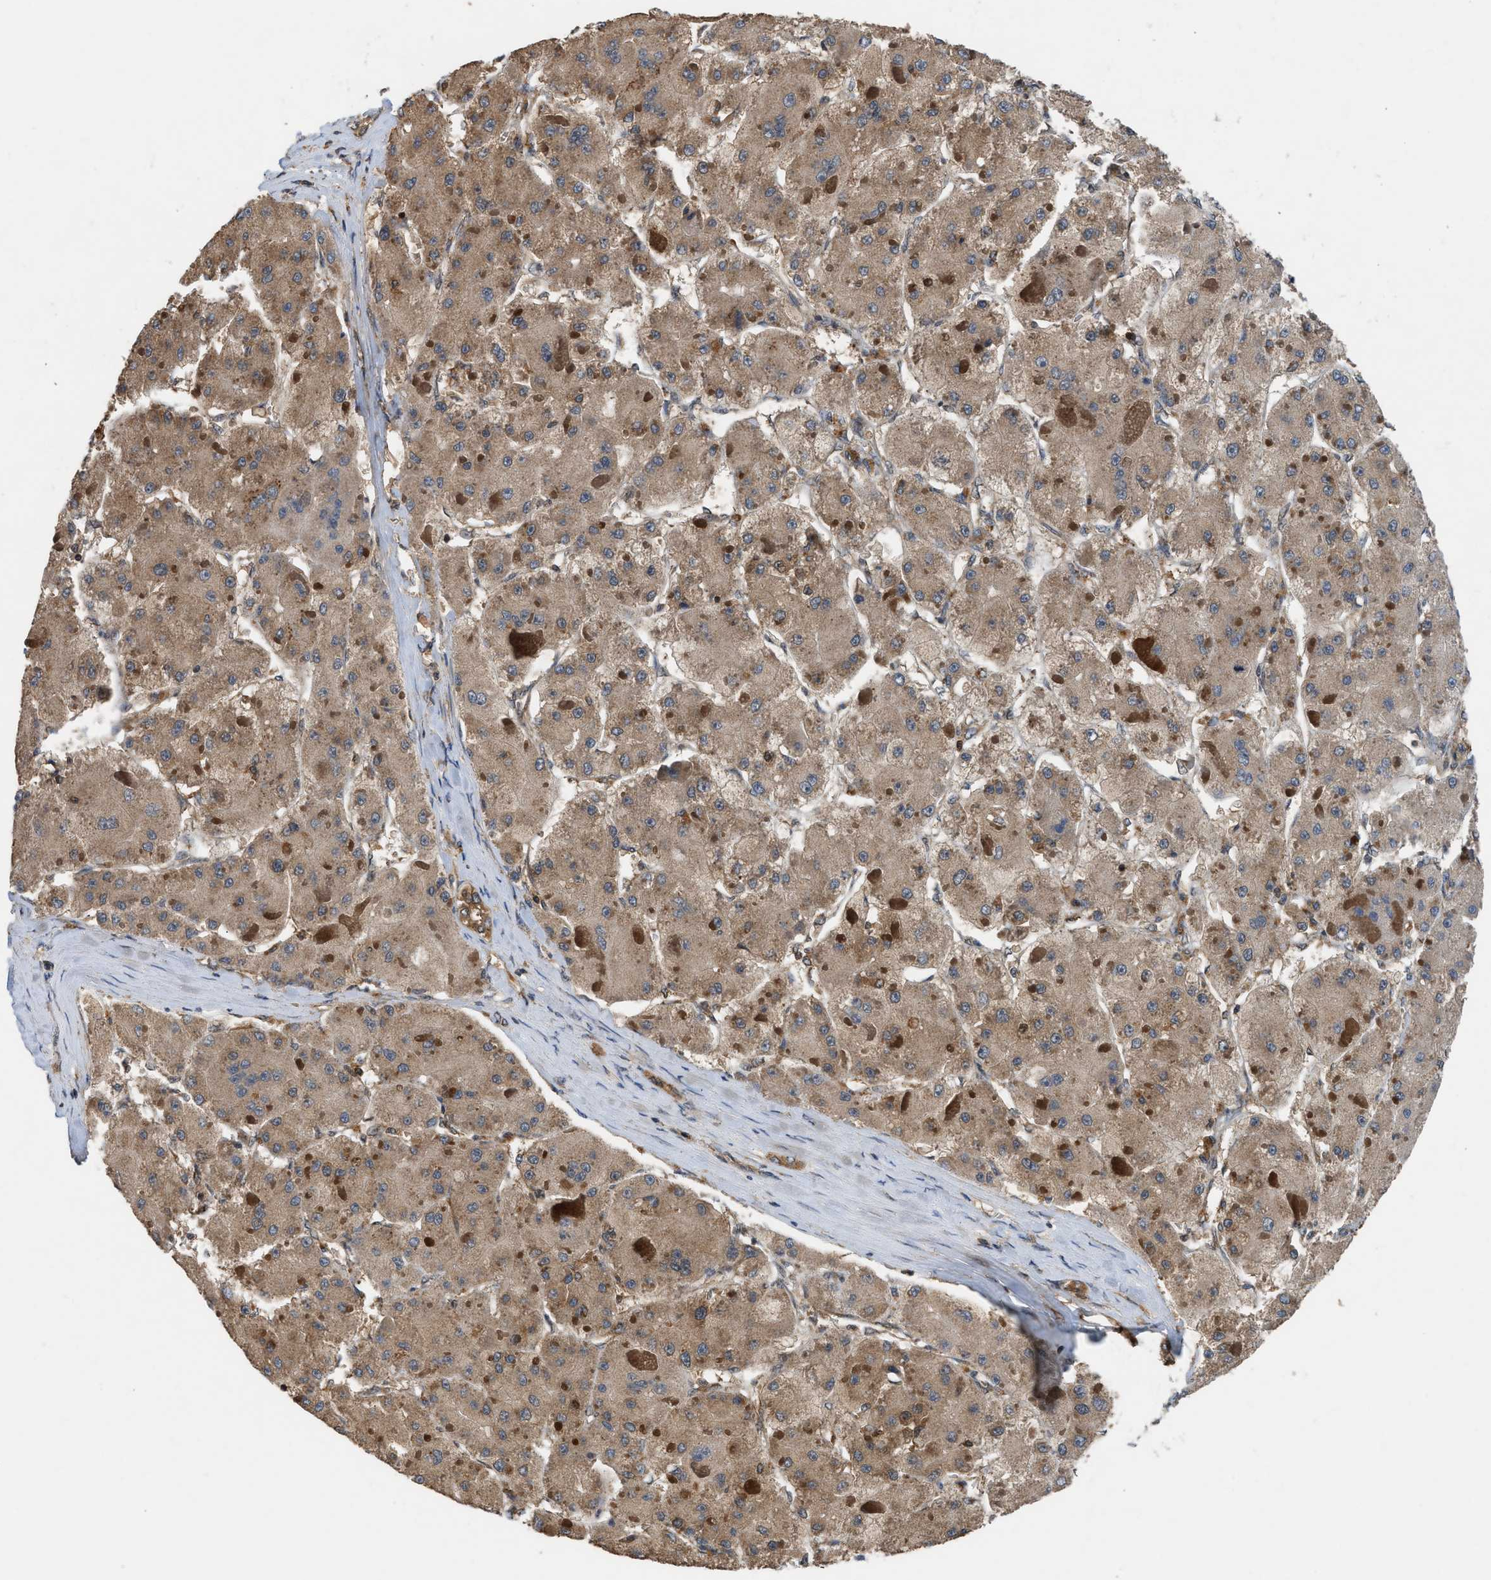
{"staining": {"intensity": "weak", "quantity": ">75%", "location": "cytoplasmic/membranous"}, "tissue": "liver cancer", "cell_type": "Tumor cells", "image_type": "cancer", "snomed": [{"axis": "morphology", "description": "Carcinoma, Hepatocellular, NOS"}, {"axis": "topography", "description": "Liver"}], "caption": "Liver hepatocellular carcinoma stained for a protein exhibits weak cytoplasmic/membranous positivity in tumor cells.", "gene": "OXSR1", "patient": {"sex": "female", "age": 73}}